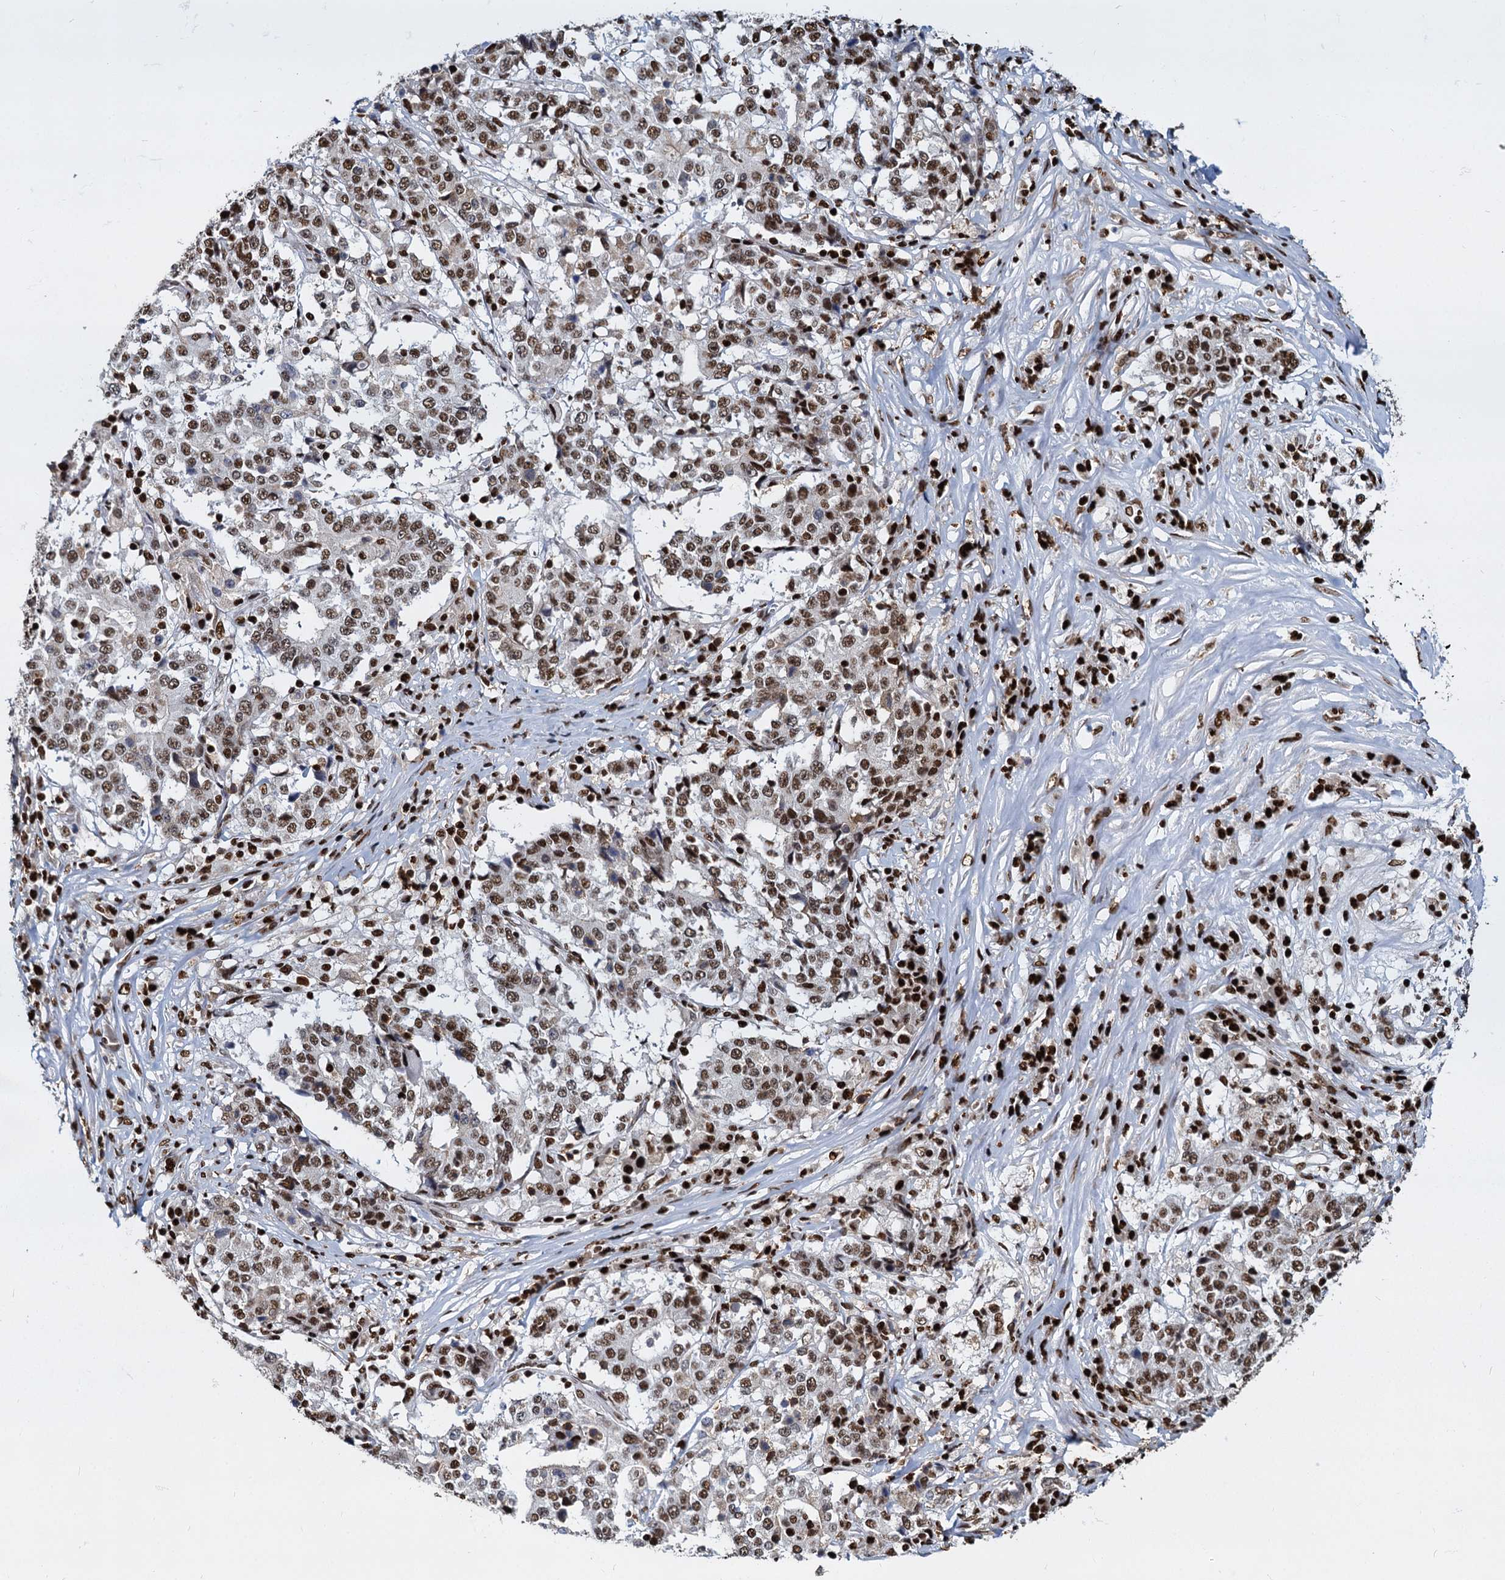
{"staining": {"intensity": "moderate", "quantity": ">75%", "location": "nuclear"}, "tissue": "stomach cancer", "cell_type": "Tumor cells", "image_type": "cancer", "snomed": [{"axis": "morphology", "description": "Adenocarcinoma, NOS"}, {"axis": "topography", "description": "Stomach"}], "caption": "Immunohistochemistry histopathology image of stomach adenocarcinoma stained for a protein (brown), which demonstrates medium levels of moderate nuclear staining in approximately >75% of tumor cells.", "gene": "DCPS", "patient": {"sex": "male", "age": 59}}